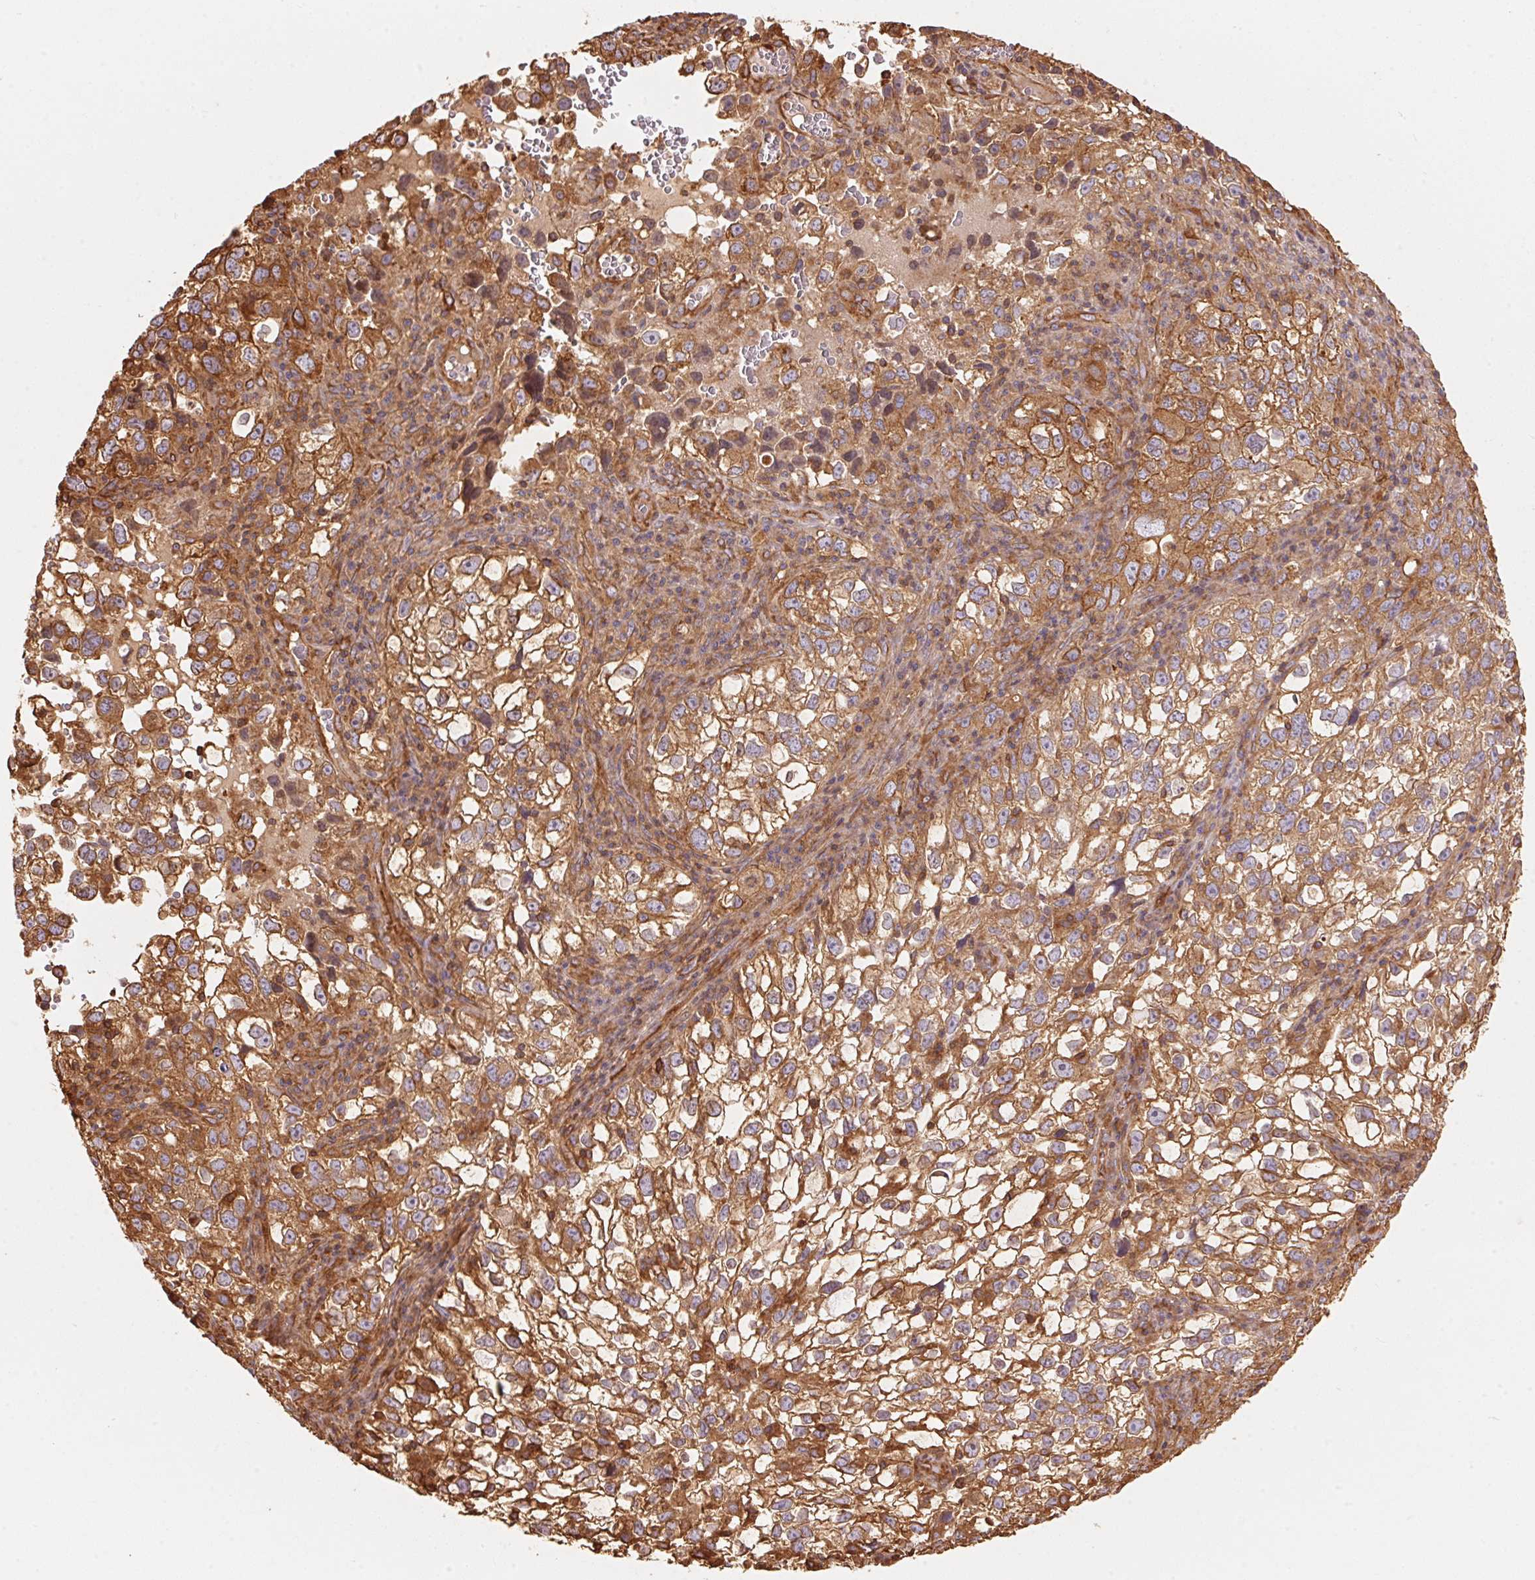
{"staining": {"intensity": "moderate", "quantity": ">75%", "location": "cytoplasmic/membranous"}, "tissue": "cervical cancer", "cell_type": "Tumor cells", "image_type": "cancer", "snomed": [{"axis": "morphology", "description": "Squamous cell carcinoma, NOS"}, {"axis": "topography", "description": "Cervix"}], "caption": "The histopathology image demonstrates immunohistochemical staining of cervical cancer (squamous cell carcinoma). There is moderate cytoplasmic/membranous staining is appreciated in about >75% of tumor cells.", "gene": "FRAS1", "patient": {"sex": "female", "age": 55}}